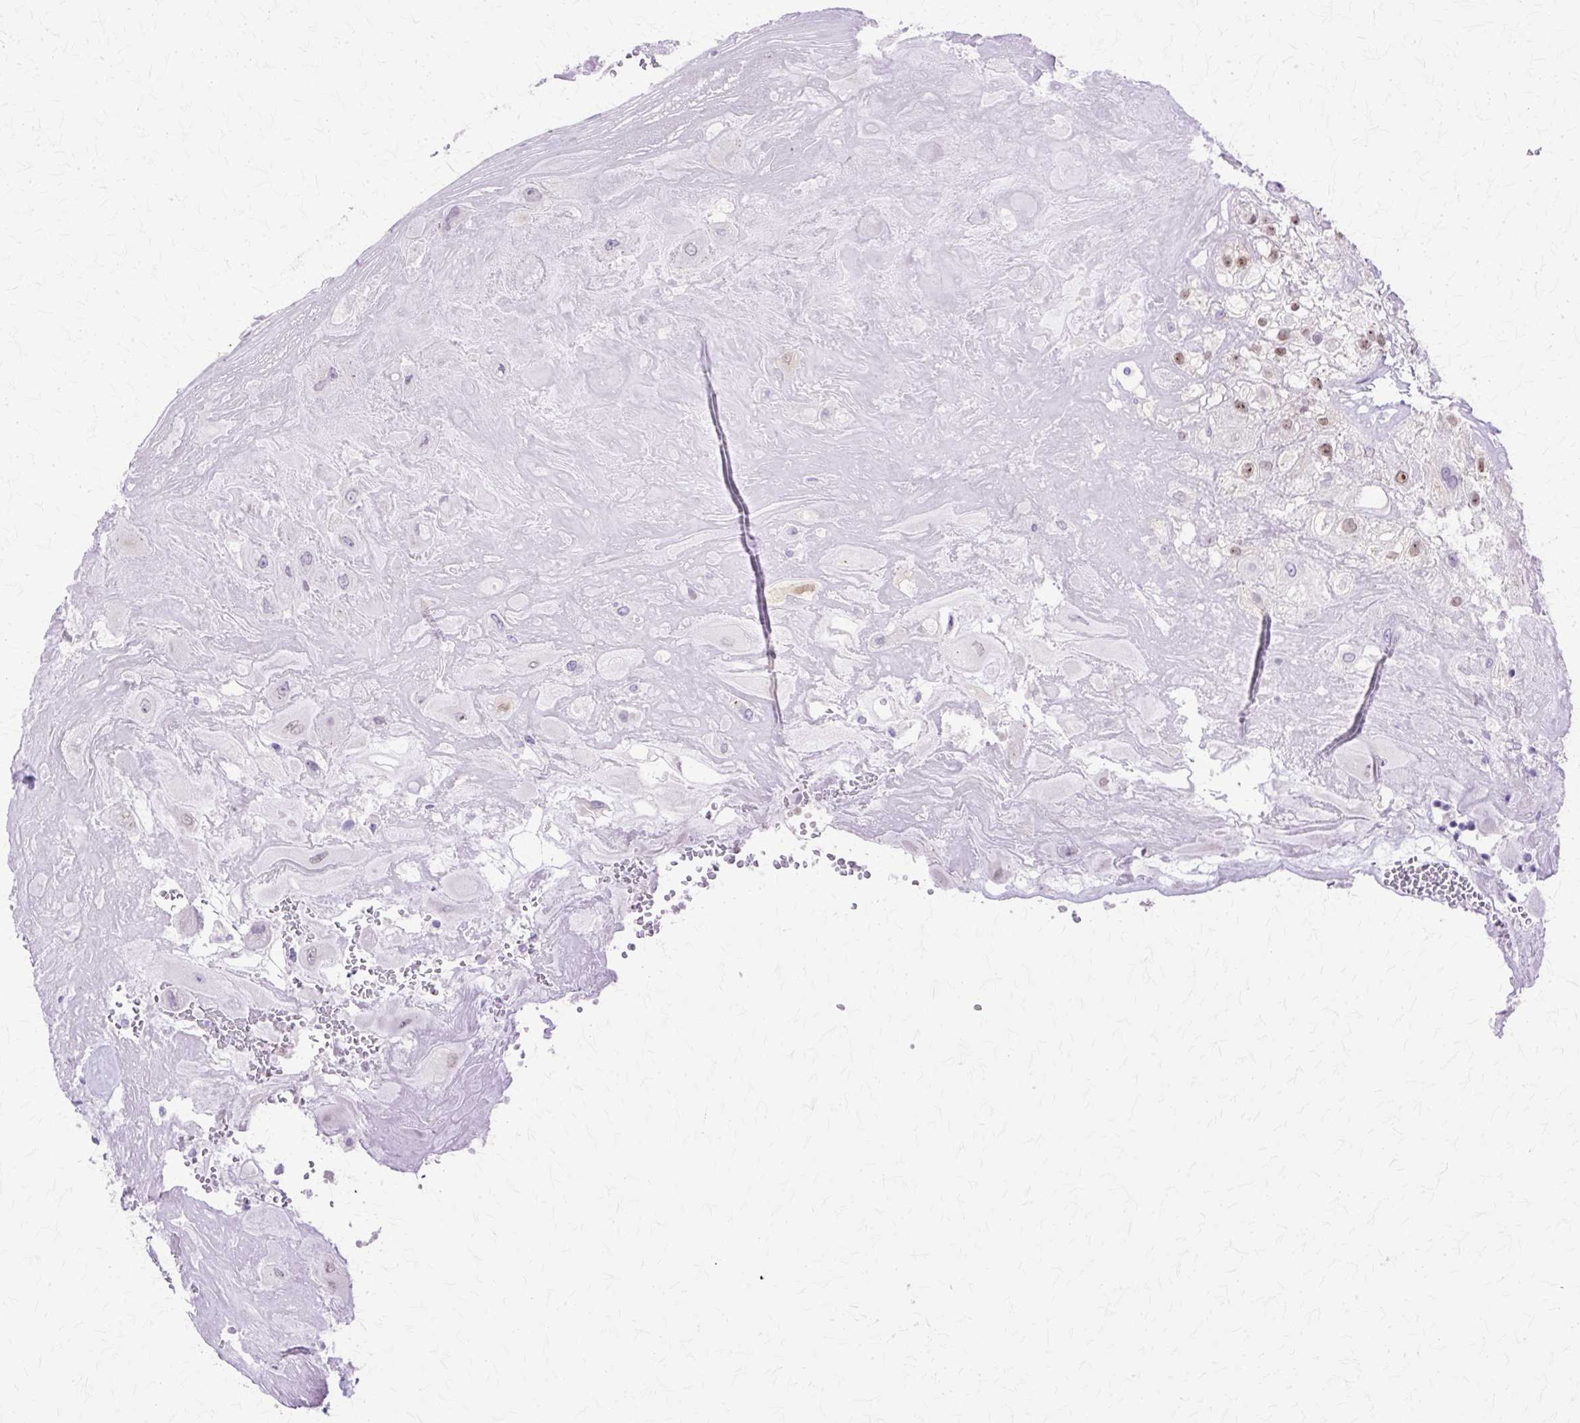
{"staining": {"intensity": "moderate", "quantity": "<25%", "location": "nuclear"}, "tissue": "placenta", "cell_type": "Decidual cells", "image_type": "normal", "snomed": [{"axis": "morphology", "description": "Normal tissue, NOS"}, {"axis": "topography", "description": "Placenta"}], "caption": "The micrograph reveals a brown stain indicating the presence of a protein in the nuclear of decidual cells in placenta. Nuclei are stained in blue.", "gene": "HSPA1A", "patient": {"sex": "female", "age": 32}}